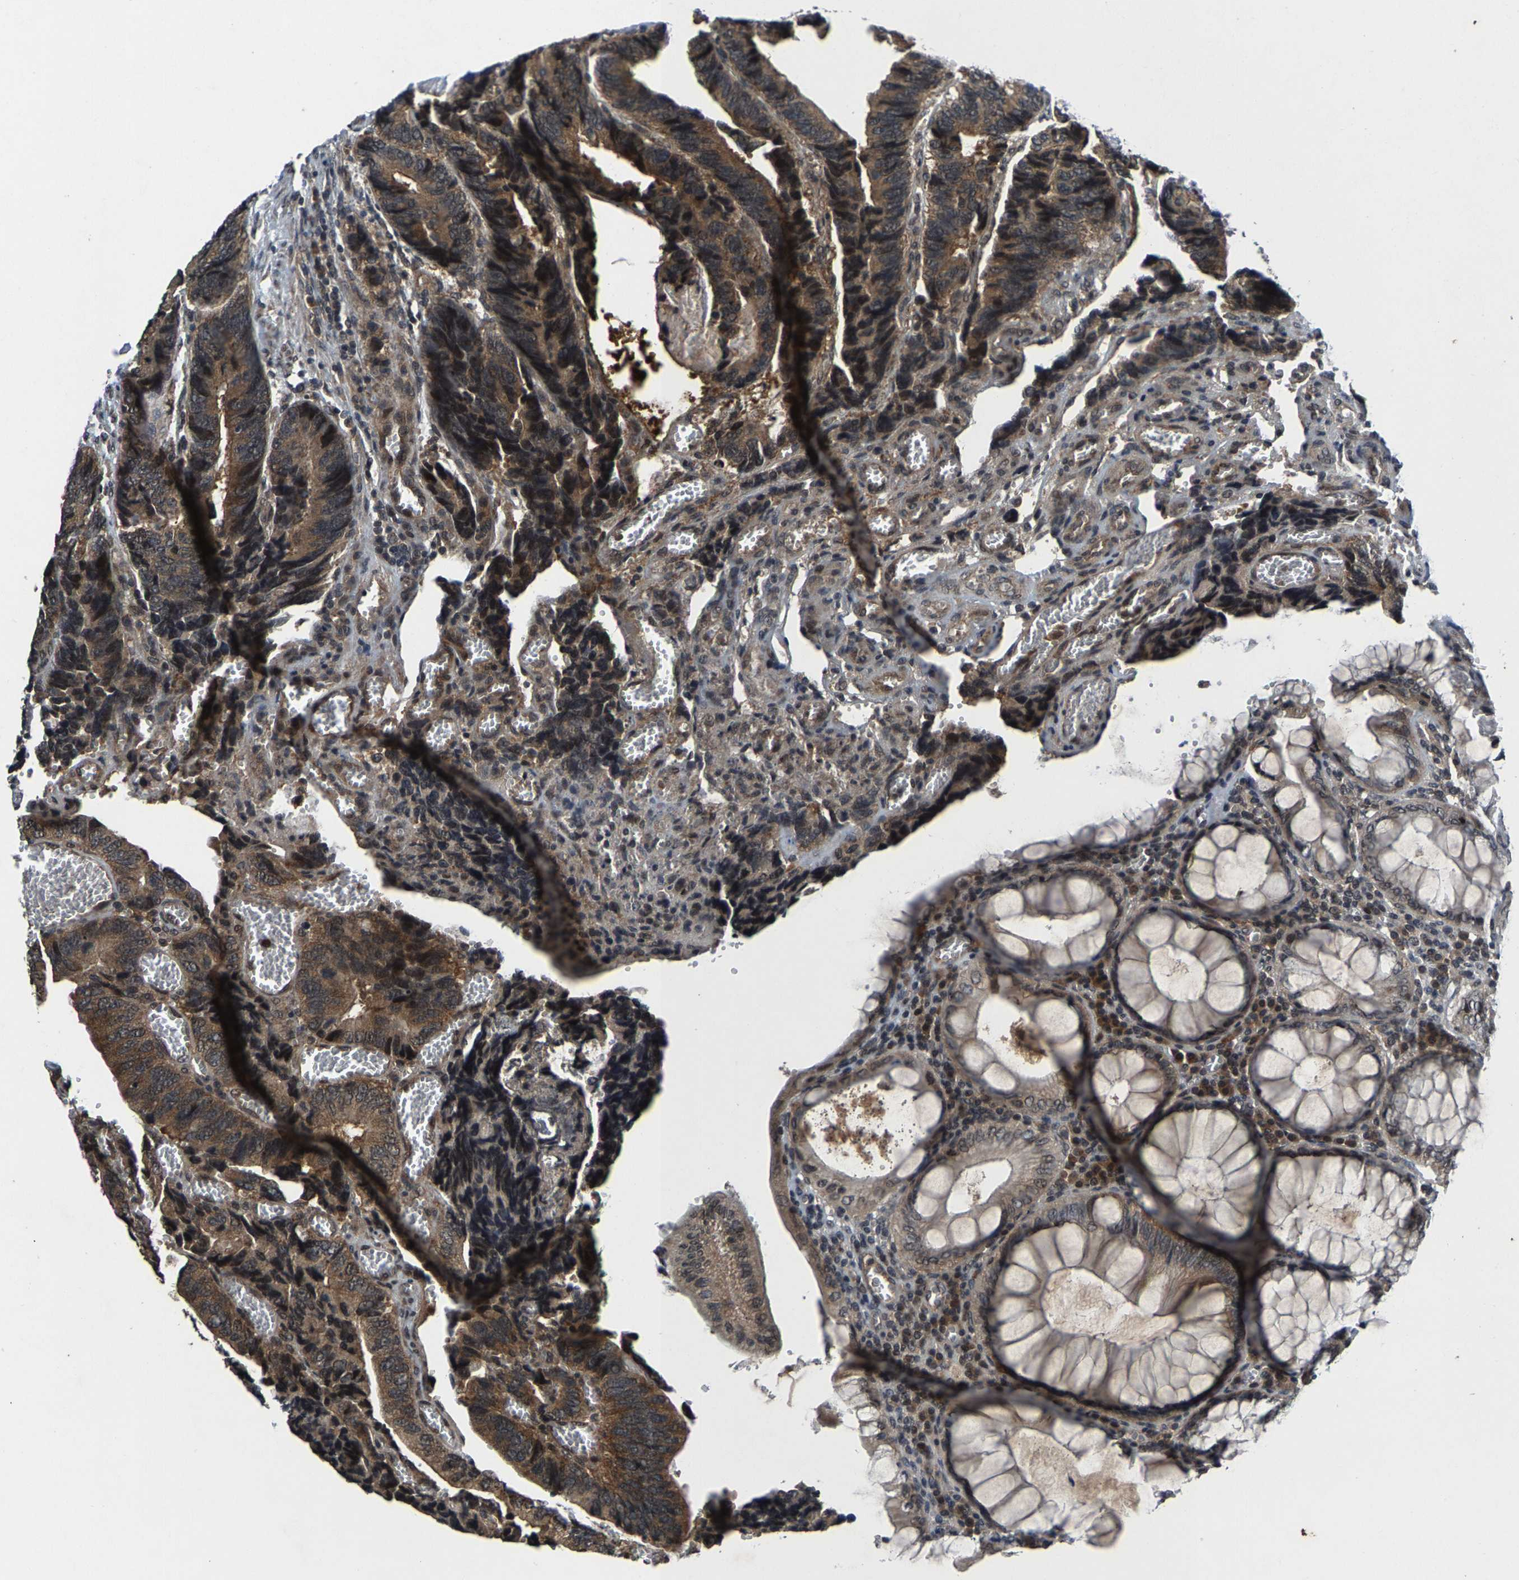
{"staining": {"intensity": "weak", "quantity": ">75%", "location": "cytoplasmic/membranous"}, "tissue": "colorectal cancer", "cell_type": "Tumor cells", "image_type": "cancer", "snomed": [{"axis": "morphology", "description": "Adenocarcinoma, NOS"}, {"axis": "topography", "description": "Colon"}], "caption": "Immunohistochemical staining of colorectal cancer (adenocarcinoma) reveals low levels of weak cytoplasmic/membranous expression in approximately >75% of tumor cells. The protein of interest is shown in brown color, while the nuclei are stained blue.", "gene": "HUWE1", "patient": {"sex": "male", "age": 72}}